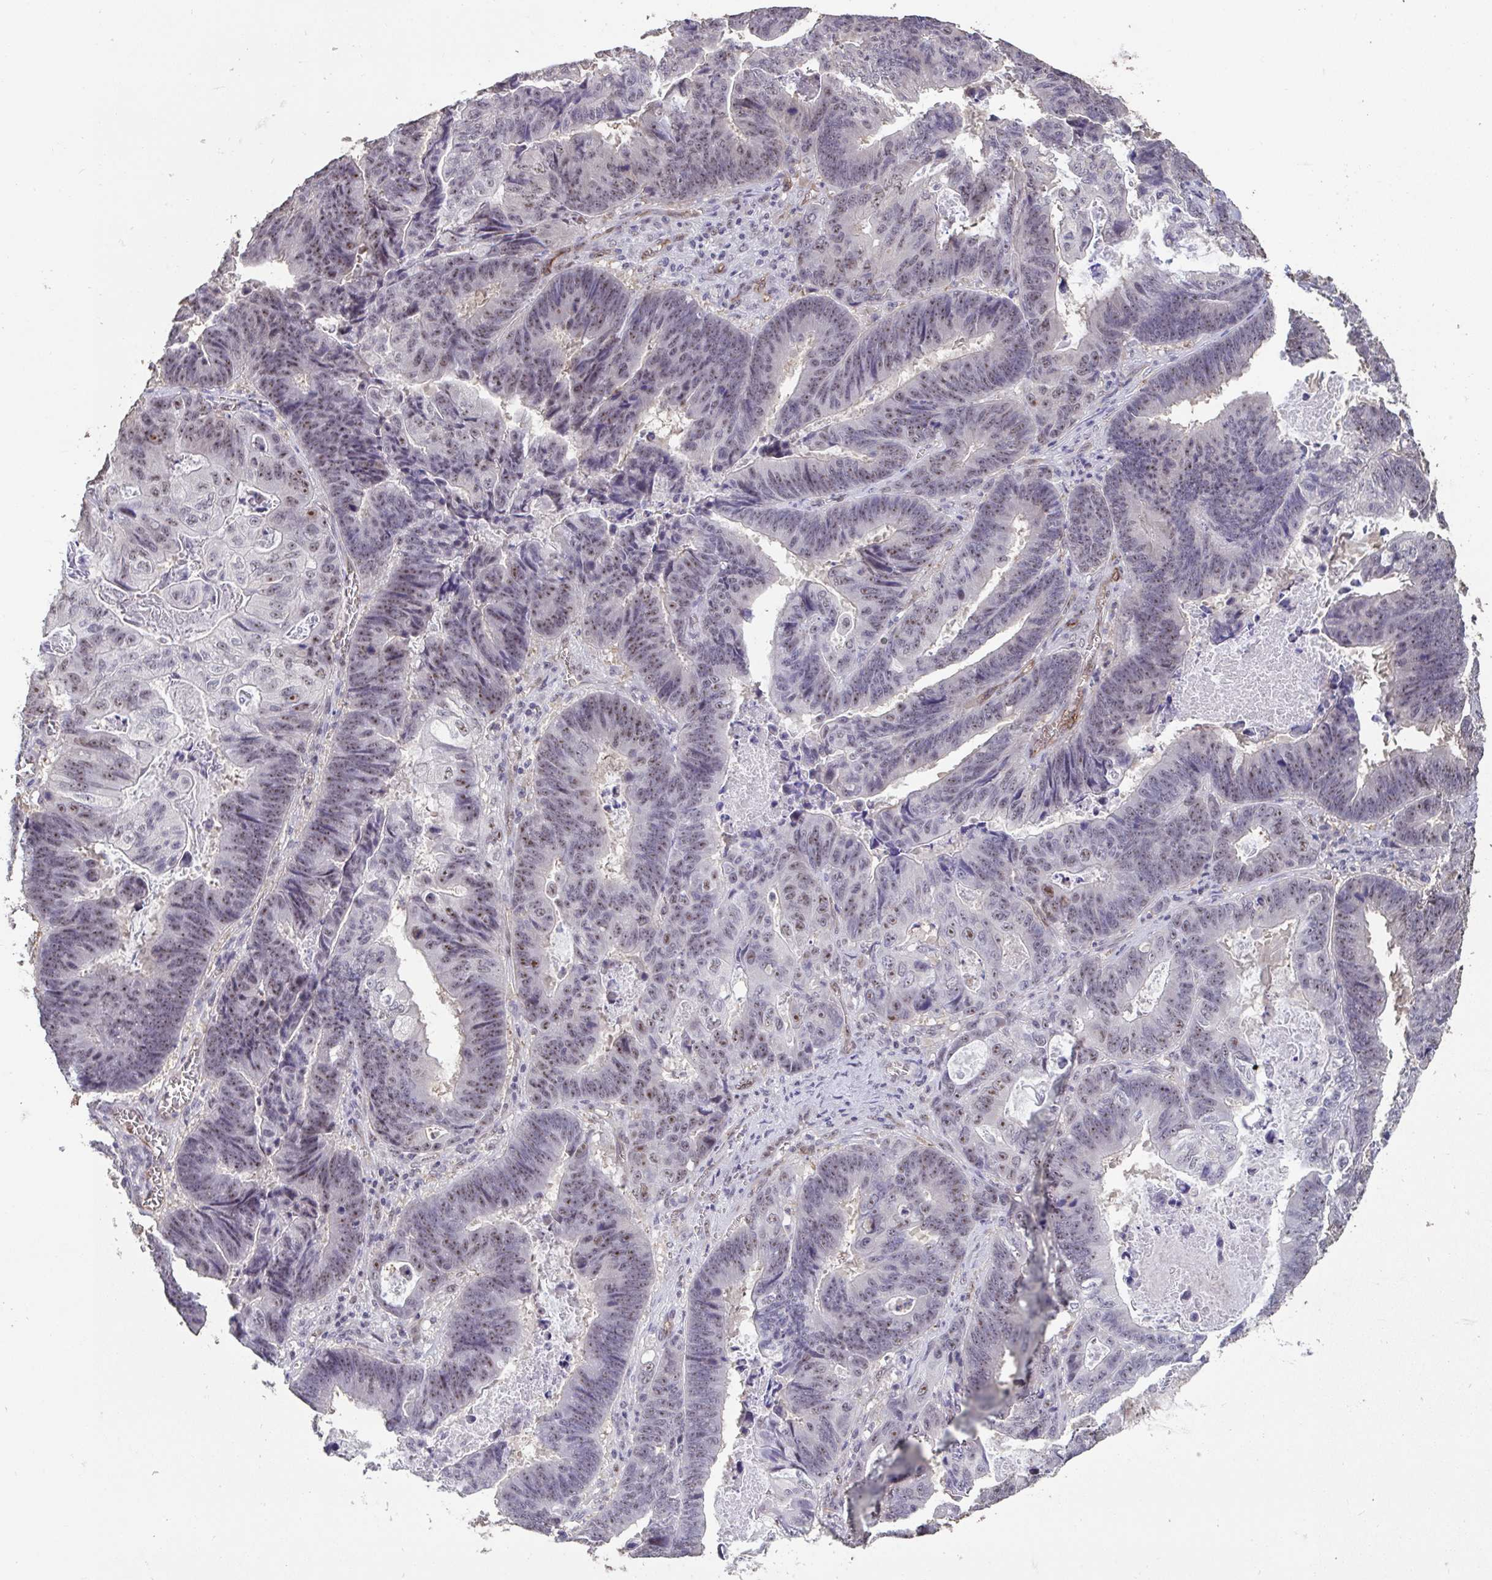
{"staining": {"intensity": "moderate", "quantity": "25%-75%", "location": "nuclear"}, "tissue": "lung cancer", "cell_type": "Tumor cells", "image_type": "cancer", "snomed": [{"axis": "morphology", "description": "Aneuploidy"}, {"axis": "morphology", "description": "Adenocarcinoma, NOS"}, {"axis": "morphology", "description": "Adenocarcinoma primary or metastatic"}, {"axis": "topography", "description": "Lung"}], "caption": "A photomicrograph showing moderate nuclear expression in about 25%-75% of tumor cells in adenocarcinoma (lung), as visualized by brown immunohistochemical staining.", "gene": "SENP3", "patient": {"sex": "female", "age": 75}}